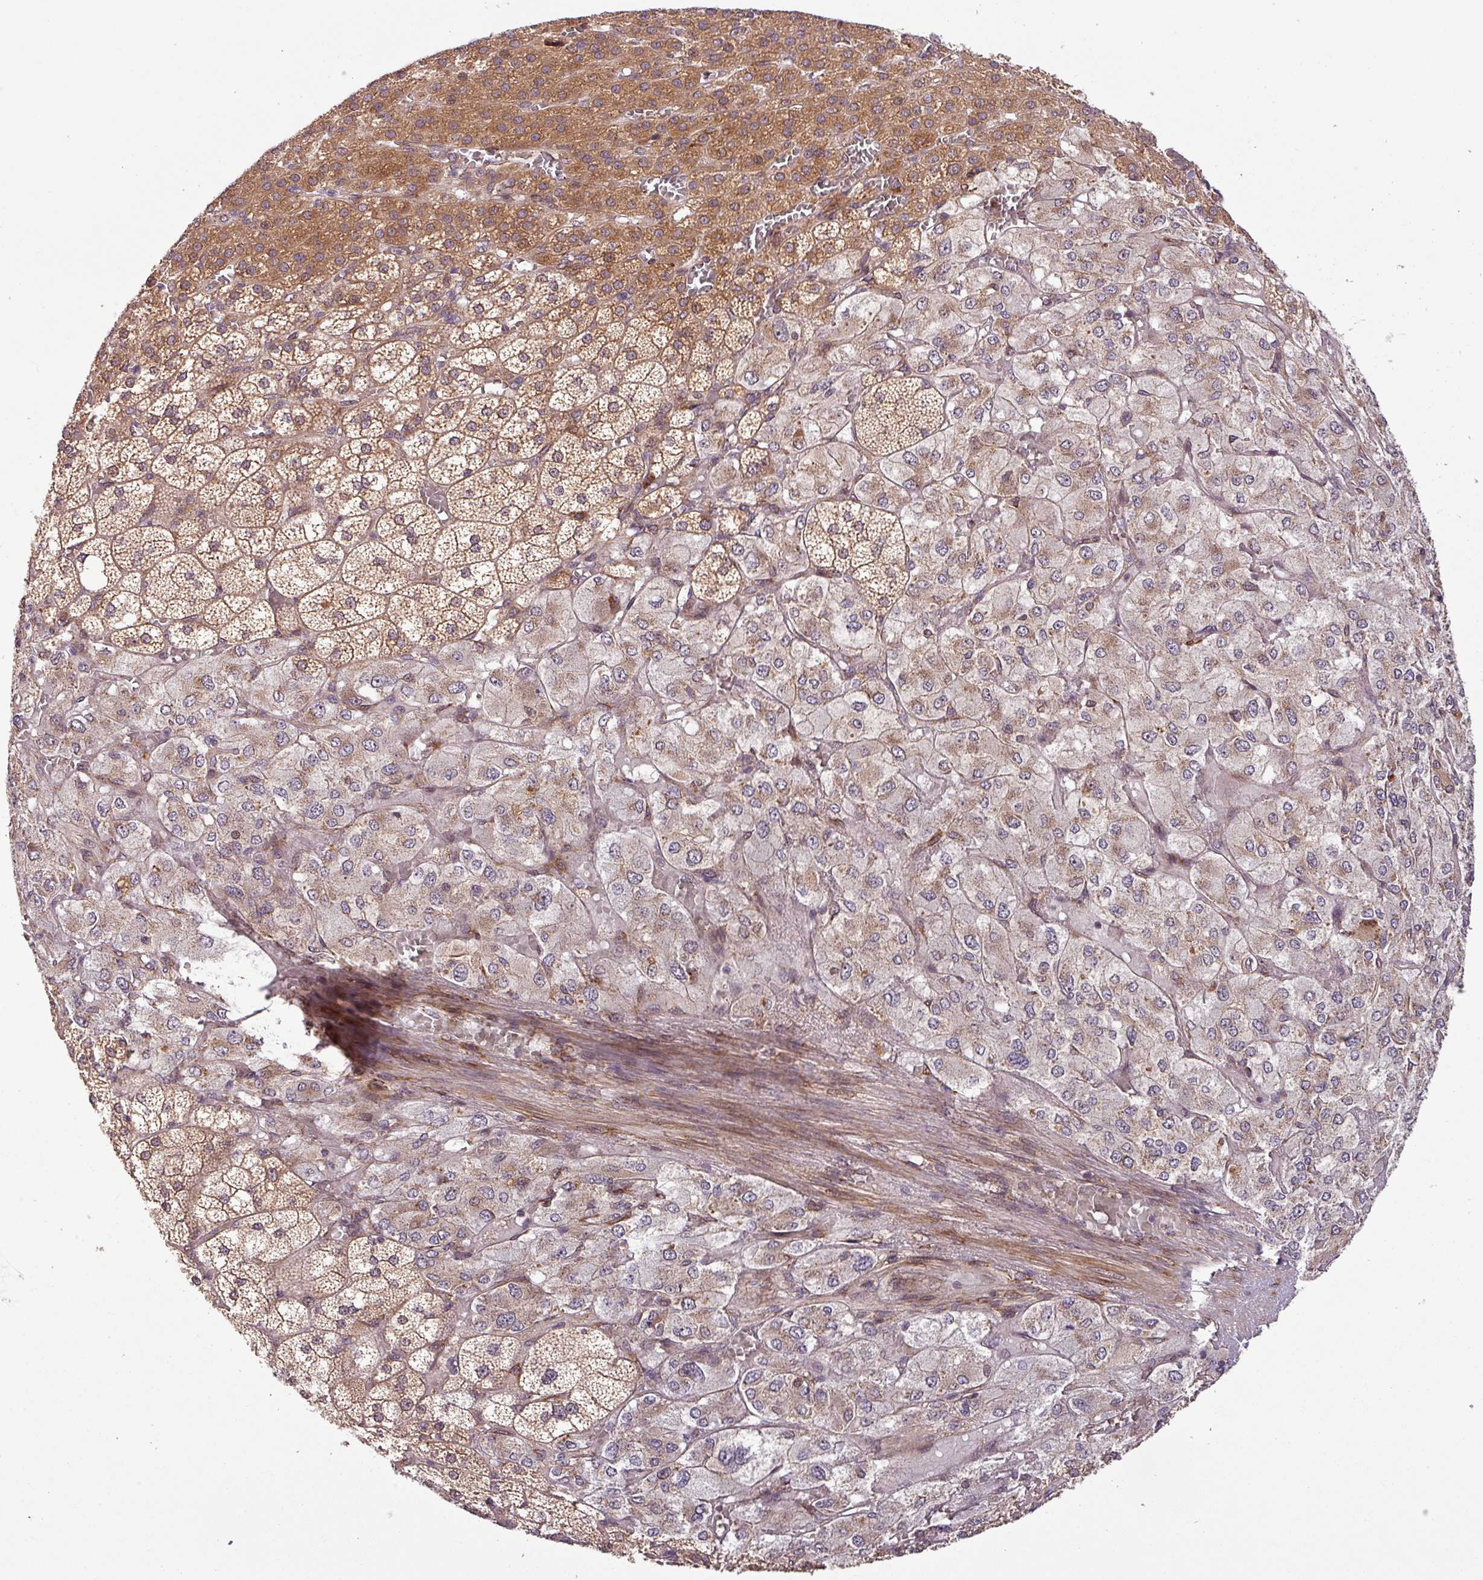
{"staining": {"intensity": "moderate", "quantity": ">75%", "location": "cytoplasmic/membranous"}, "tissue": "adrenal gland", "cell_type": "Glandular cells", "image_type": "normal", "snomed": [{"axis": "morphology", "description": "Normal tissue, NOS"}, {"axis": "topography", "description": "Adrenal gland"}], "caption": "Immunohistochemistry (IHC) micrograph of benign human adrenal gland stained for a protein (brown), which shows medium levels of moderate cytoplasmic/membranous expression in about >75% of glandular cells.", "gene": "ART1", "patient": {"sex": "female", "age": 60}}